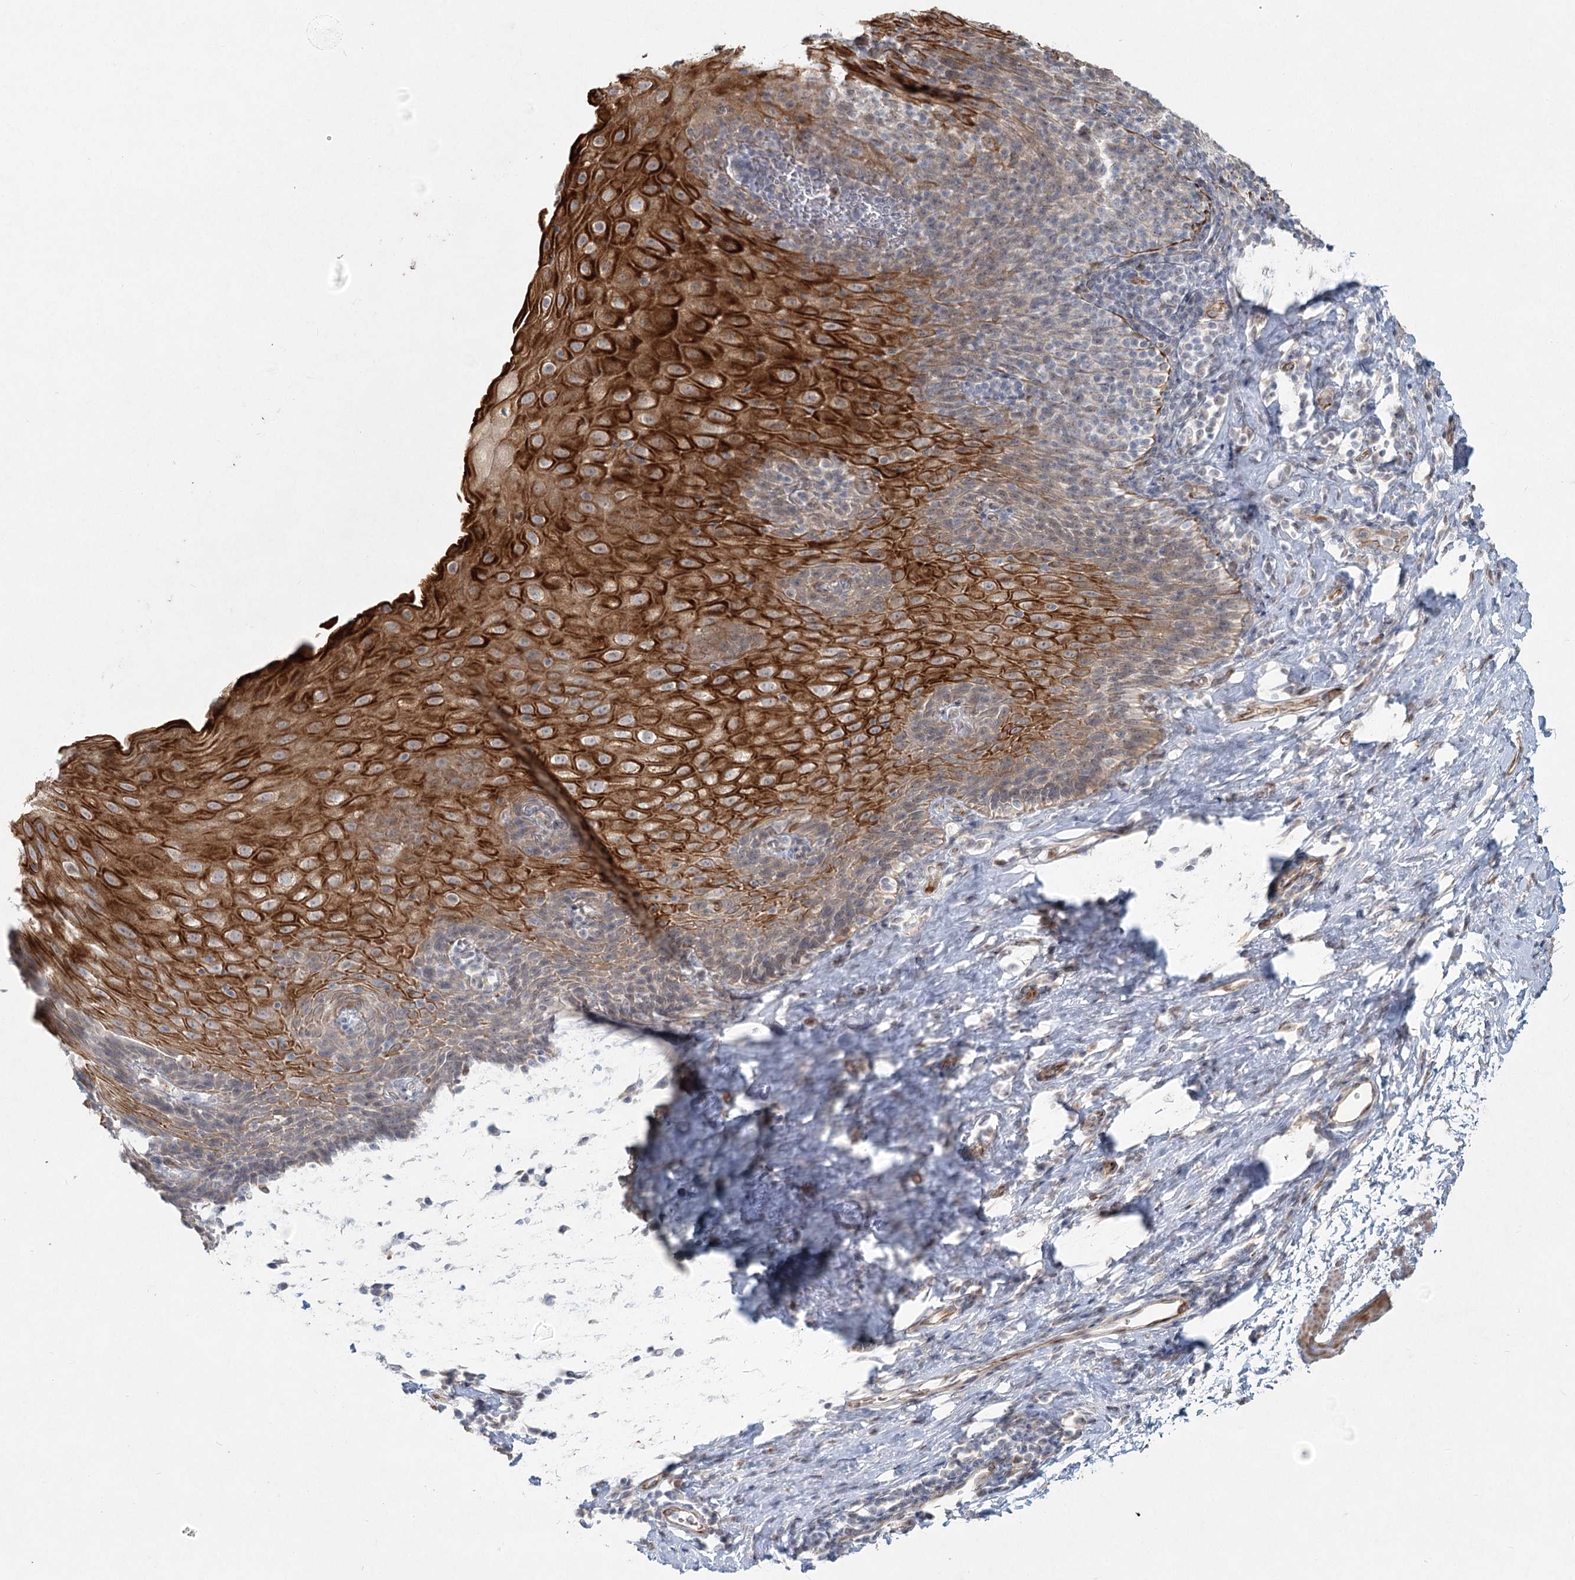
{"staining": {"intensity": "strong", "quantity": "25%-75%", "location": "cytoplasmic/membranous"}, "tissue": "esophagus", "cell_type": "Squamous epithelial cells", "image_type": "normal", "snomed": [{"axis": "morphology", "description": "Normal tissue, NOS"}, {"axis": "topography", "description": "Esophagus"}], "caption": "High-magnification brightfield microscopy of normal esophagus stained with DAB (brown) and counterstained with hematoxylin (blue). squamous epithelial cells exhibit strong cytoplasmic/membranous staining is identified in about25%-75% of cells. The protein is stained brown, and the nuclei are stained in blue (DAB (3,3'-diaminobenzidine) IHC with brightfield microscopy, high magnification).", "gene": "LRP2BP", "patient": {"sex": "female", "age": 61}}